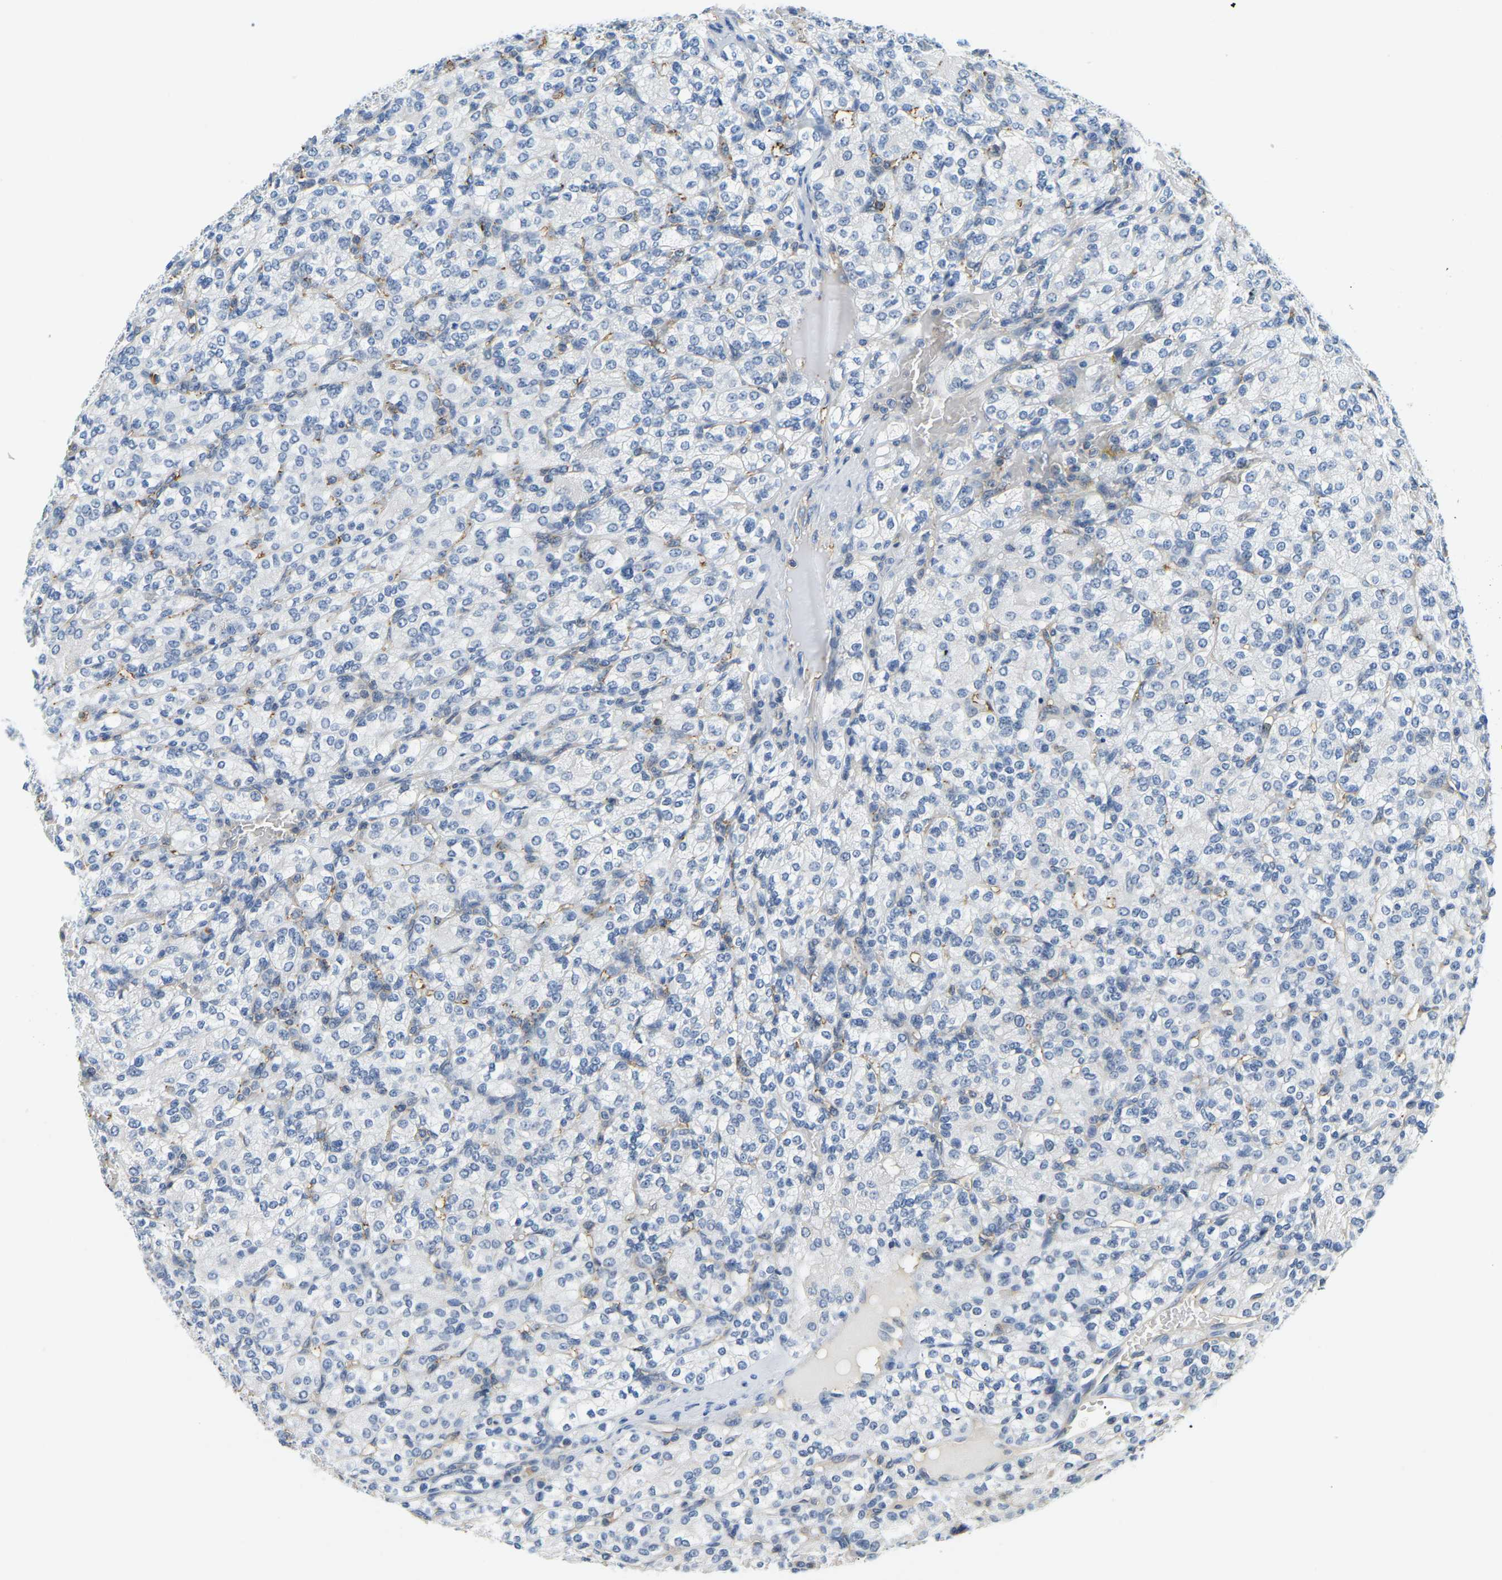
{"staining": {"intensity": "negative", "quantity": "none", "location": "none"}, "tissue": "renal cancer", "cell_type": "Tumor cells", "image_type": "cancer", "snomed": [{"axis": "morphology", "description": "Adenocarcinoma, NOS"}, {"axis": "topography", "description": "Kidney"}], "caption": "Adenocarcinoma (renal) stained for a protein using immunohistochemistry demonstrates no staining tumor cells.", "gene": "RRP1", "patient": {"sex": "male", "age": 77}}